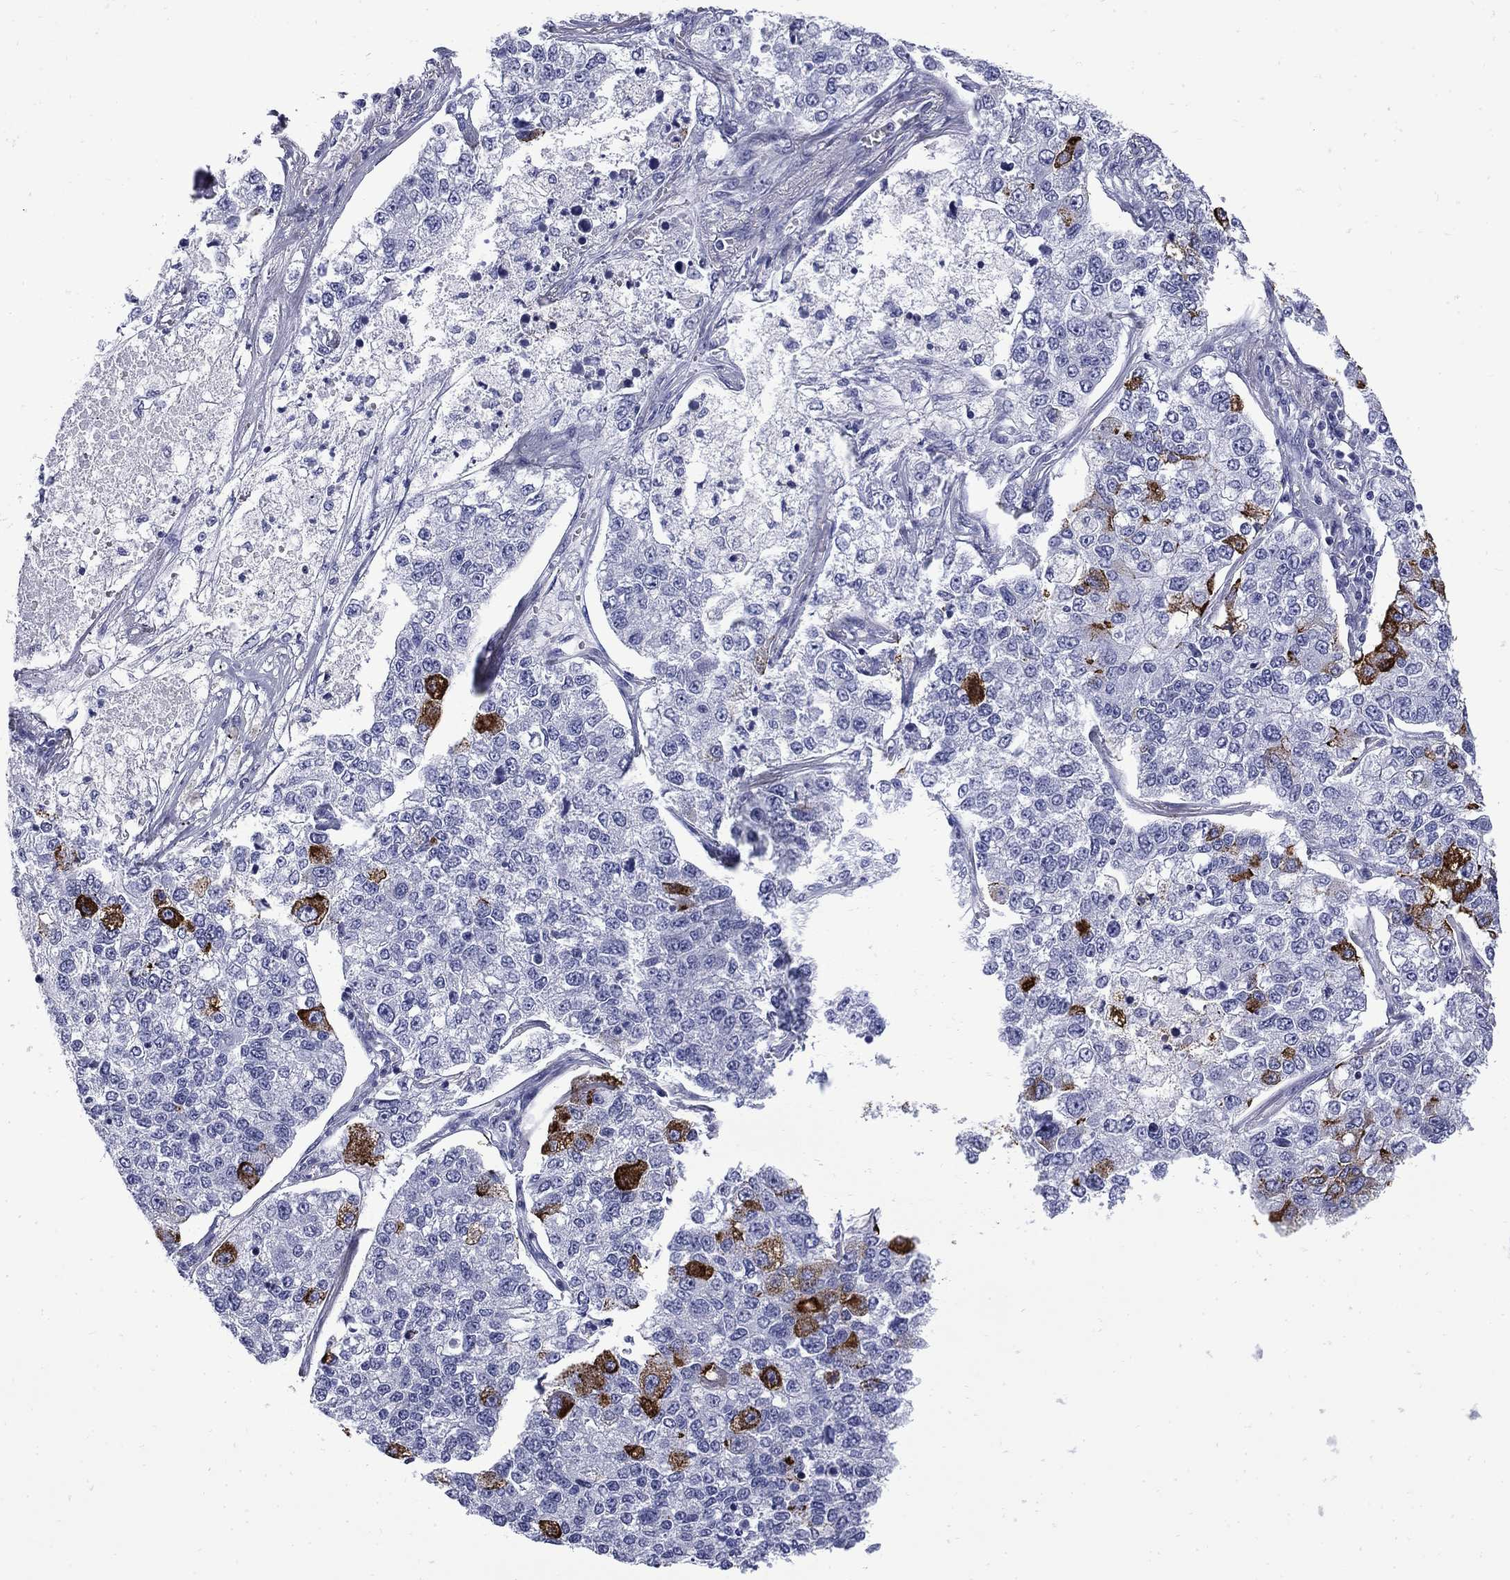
{"staining": {"intensity": "negative", "quantity": "none", "location": "none"}, "tissue": "lung cancer", "cell_type": "Tumor cells", "image_type": "cancer", "snomed": [{"axis": "morphology", "description": "Adenocarcinoma, NOS"}, {"axis": "topography", "description": "Lung"}], "caption": "This is an immunohistochemistry micrograph of adenocarcinoma (lung). There is no staining in tumor cells.", "gene": "MGARP", "patient": {"sex": "male", "age": 49}}